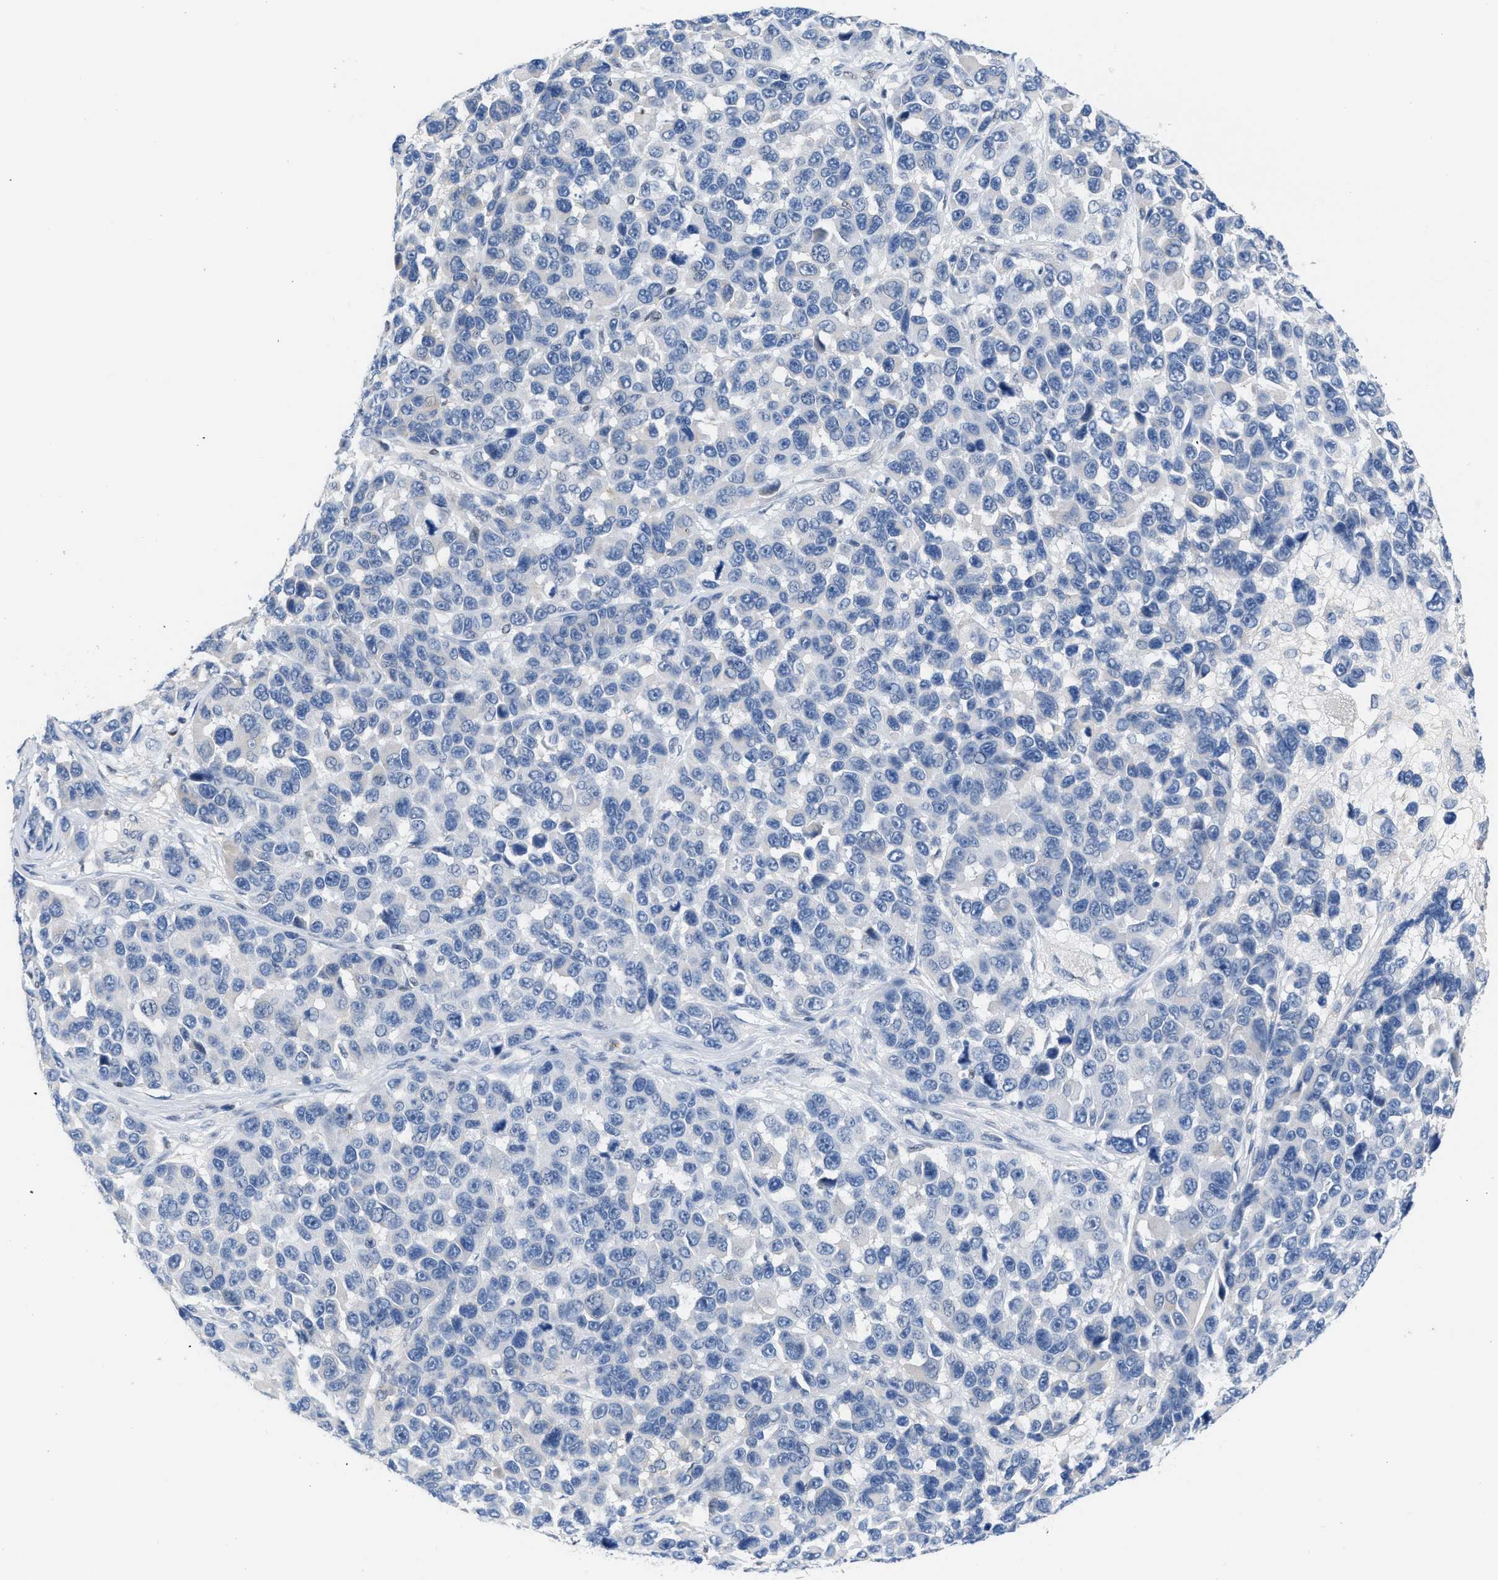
{"staining": {"intensity": "negative", "quantity": "none", "location": "none"}, "tissue": "melanoma", "cell_type": "Tumor cells", "image_type": "cancer", "snomed": [{"axis": "morphology", "description": "Malignant melanoma, NOS"}, {"axis": "topography", "description": "Skin"}], "caption": "Tumor cells show no significant expression in malignant melanoma.", "gene": "BOLL", "patient": {"sex": "male", "age": 53}}